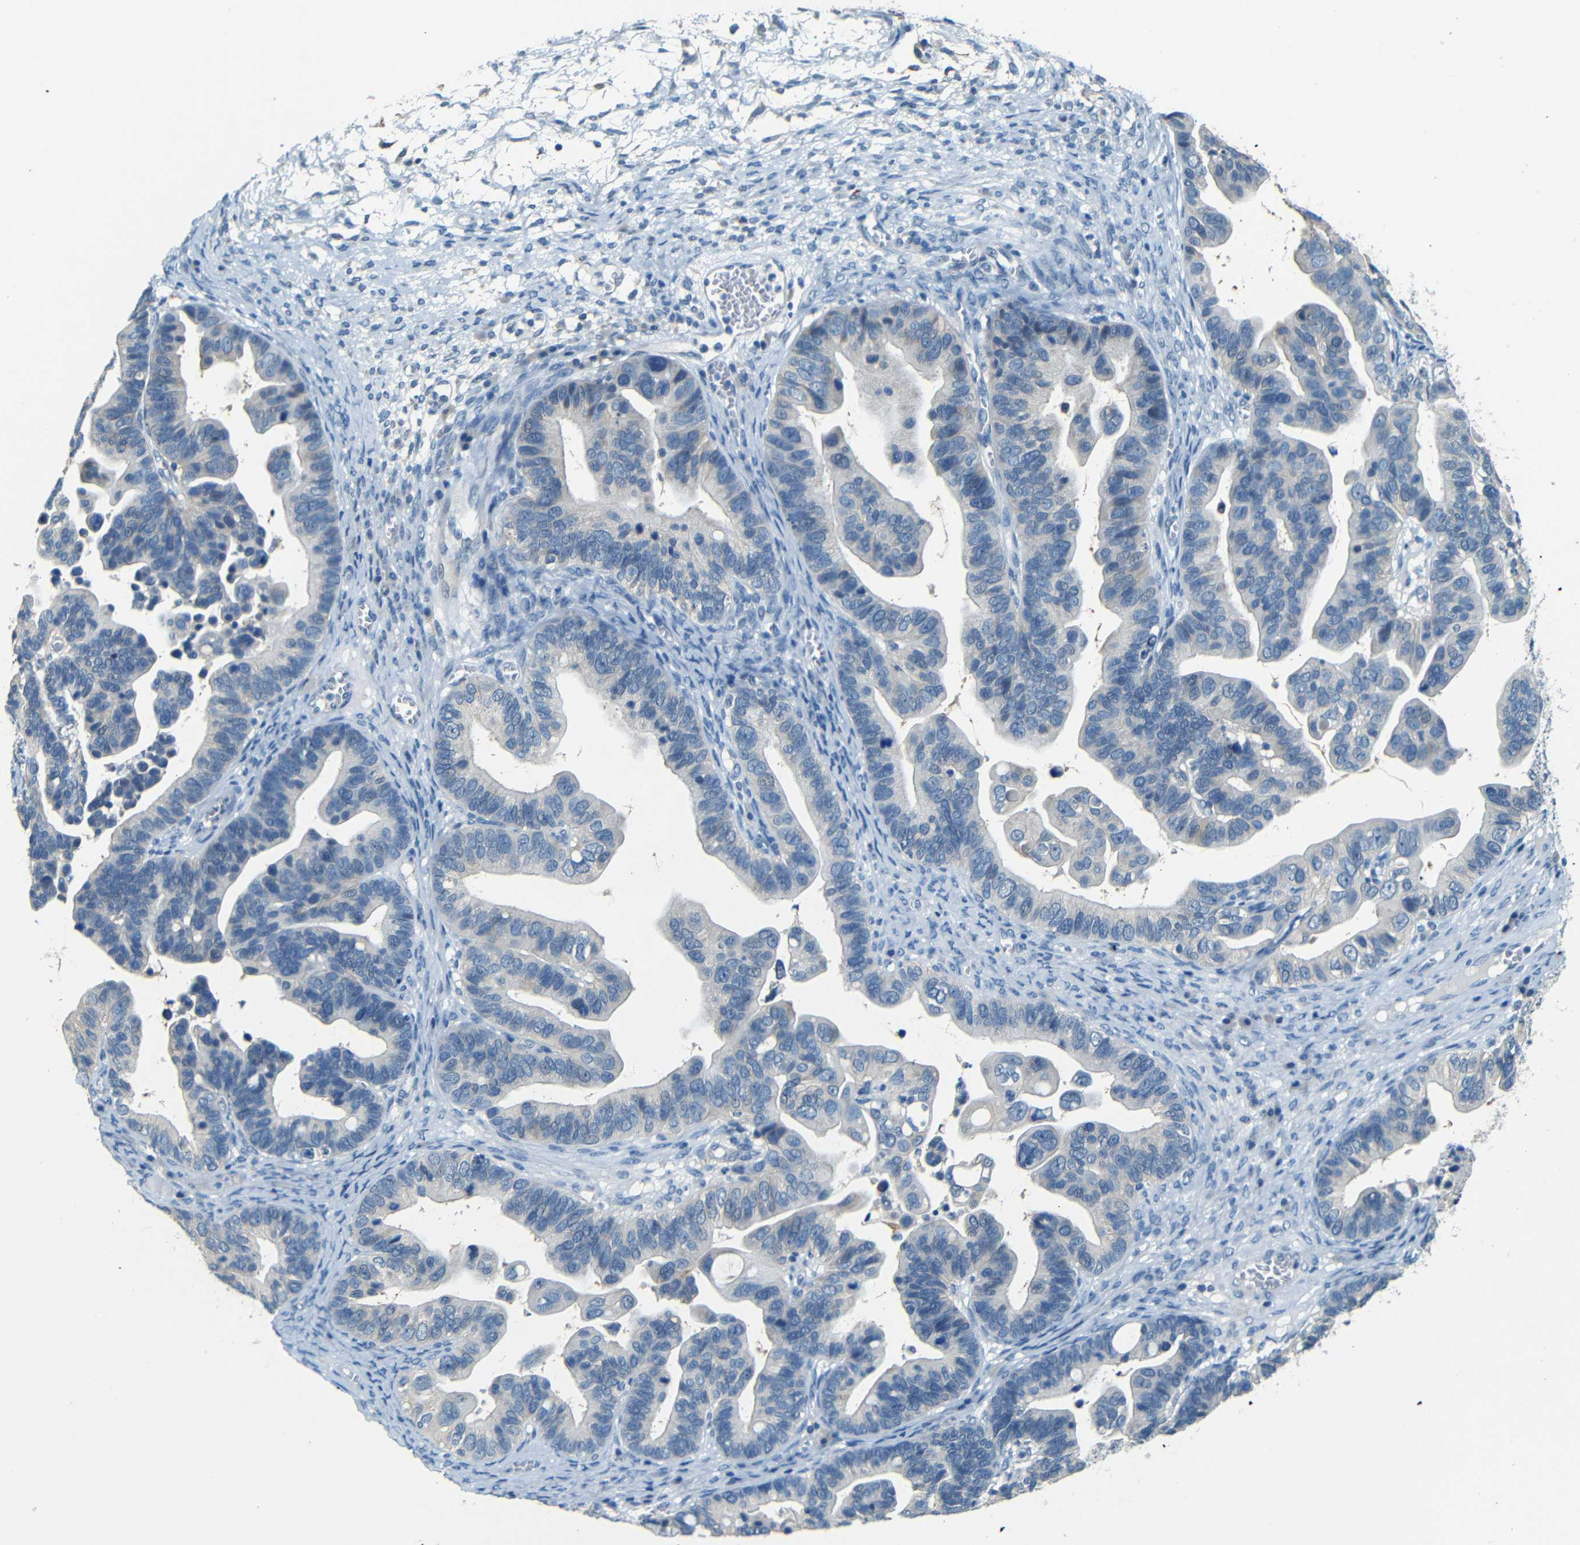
{"staining": {"intensity": "negative", "quantity": "none", "location": "none"}, "tissue": "ovarian cancer", "cell_type": "Tumor cells", "image_type": "cancer", "snomed": [{"axis": "morphology", "description": "Cystadenocarcinoma, serous, NOS"}, {"axis": "topography", "description": "Ovary"}], "caption": "Ovarian serous cystadenocarcinoma was stained to show a protein in brown. There is no significant staining in tumor cells.", "gene": "ZMAT1", "patient": {"sex": "female", "age": 56}}